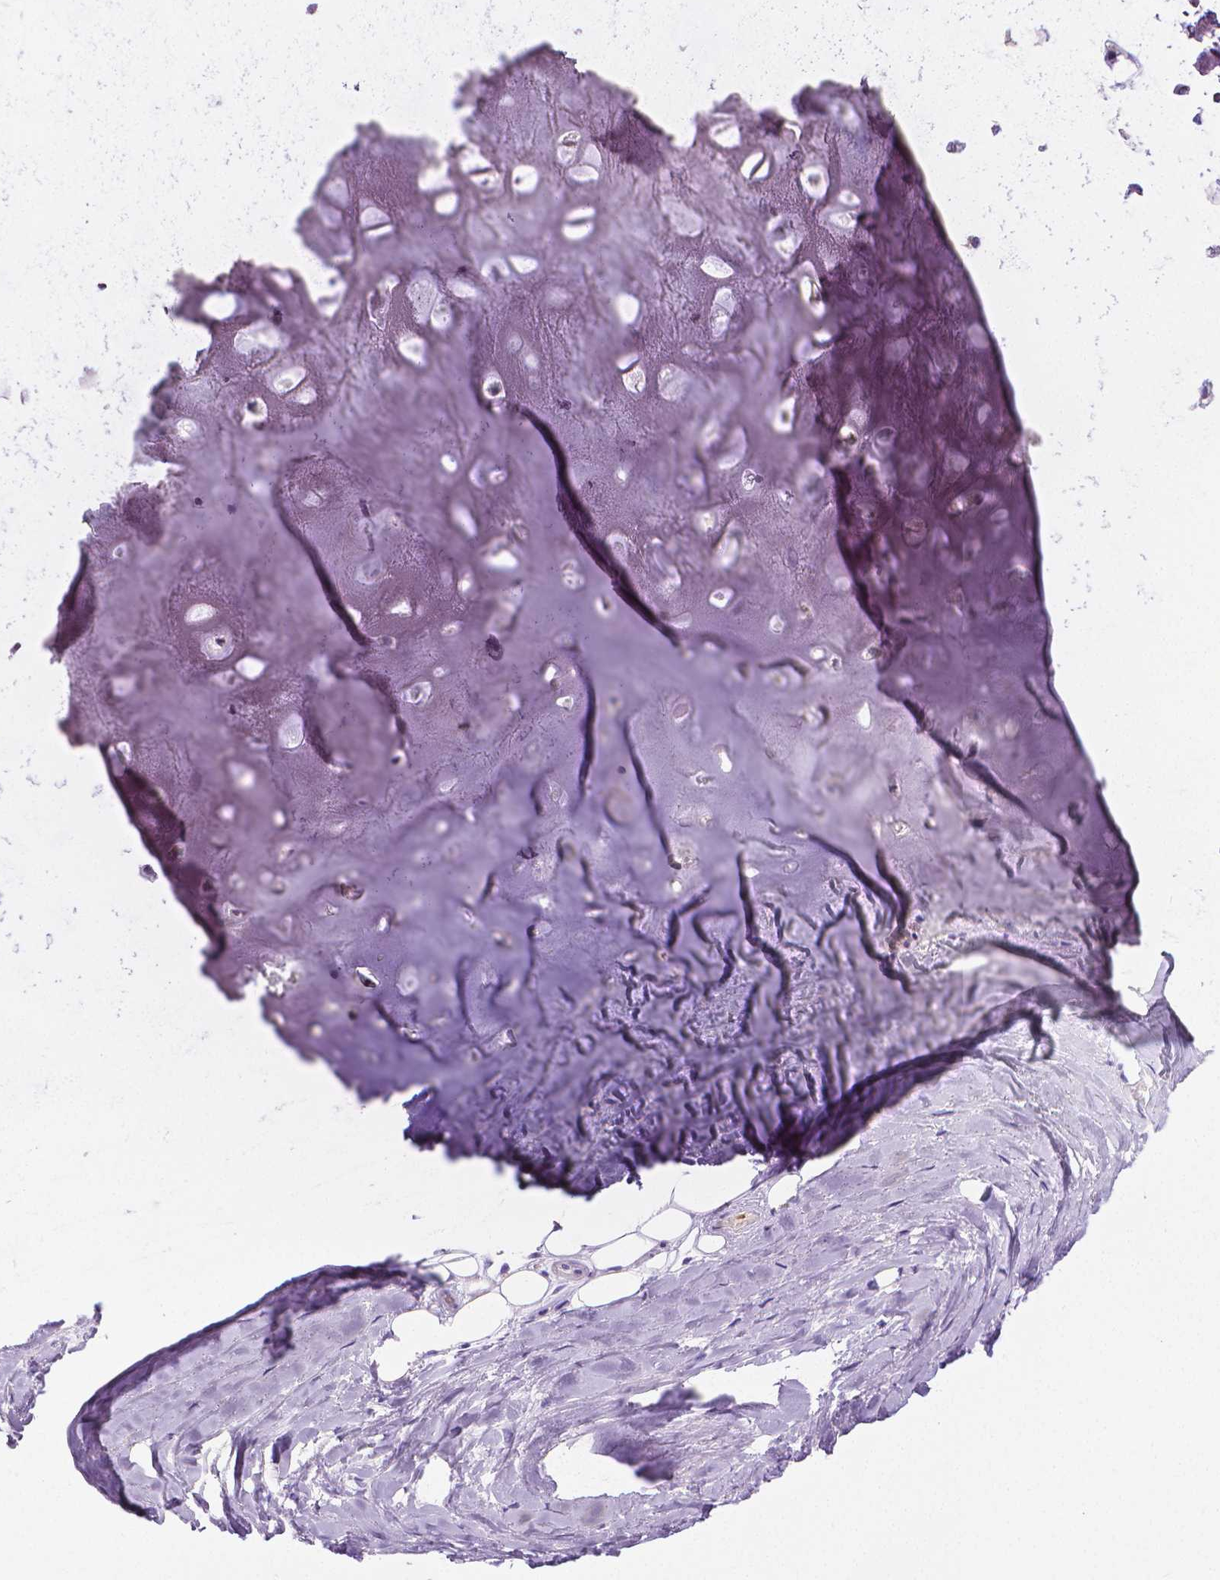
{"staining": {"intensity": "negative", "quantity": "none", "location": "none"}, "tissue": "adipose tissue", "cell_type": "Adipocytes", "image_type": "normal", "snomed": [{"axis": "morphology", "description": "Normal tissue, NOS"}, {"axis": "topography", "description": "Cartilage tissue"}], "caption": "DAB (3,3'-diaminobenzidine) immunohistochemical staining of benign adipose tissue reveals no significant expression in adipocytes.", "gene": "MMP9", "patient": {"sex": "male", "age": 57}}